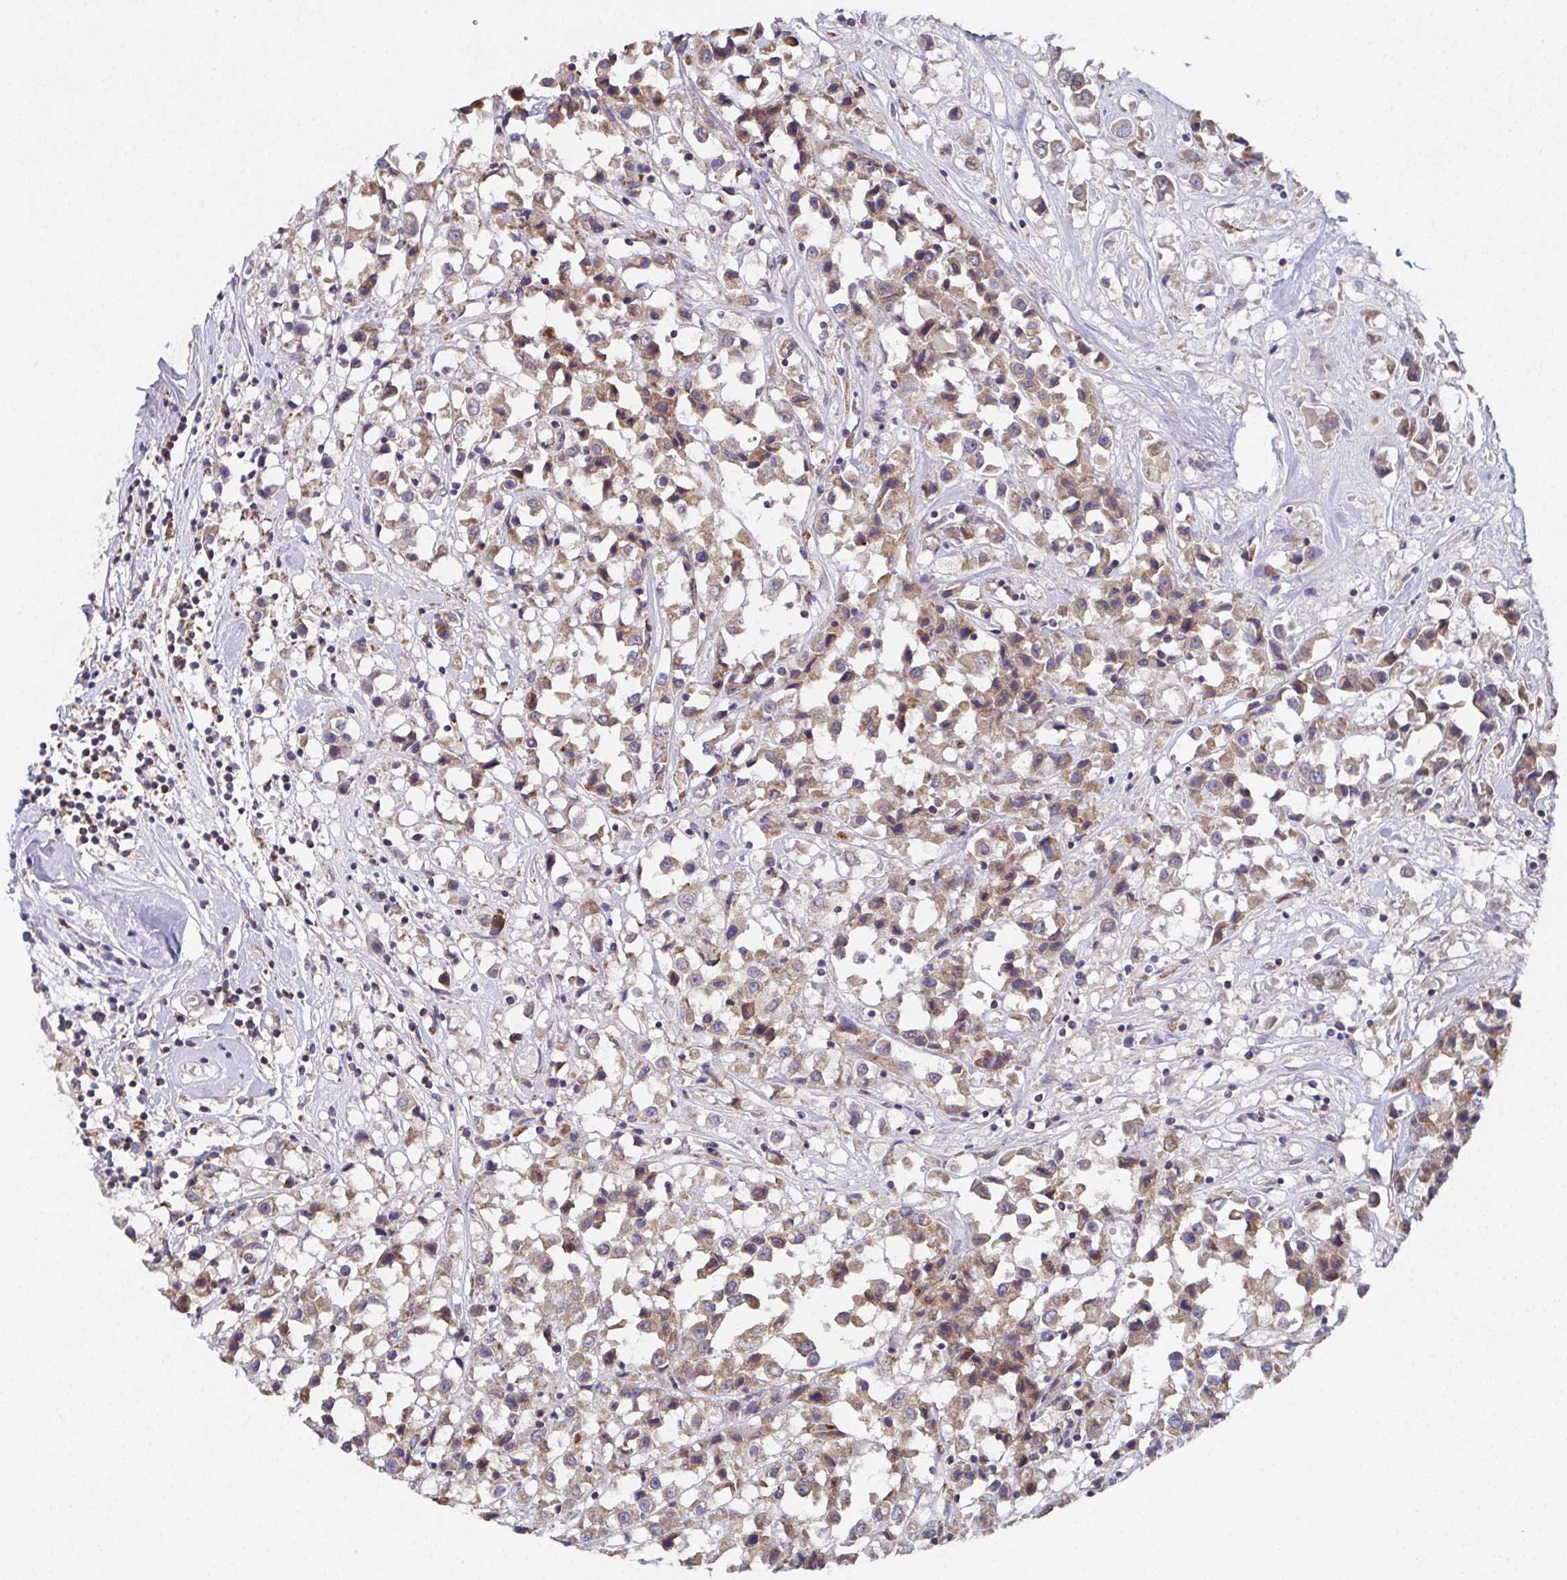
{"staining": {"intensity": "weak", "quantity": ">75%", "location": "cytoplasmic/membranous"}, "tissue": "breast cancer", "cell_type": "Tumor cells", "image_type": "cancer", "snomed": [{"axis": "morphology", "description": "Duct carcinoma"}, {"axis": "topography", "description": "Breast"}], "caption": "A brown stain labels weak cytoplasmic/membranous positivity of a protein in infiltrating ductal carcinoma (breast) tumor cells. (Stains: DAB in brown, nuclei in blue, Microscopy: brightfield microscopy at high magnification).", "gene": "MT-ND3", "patient": {"sex": "female", "age": 61}}